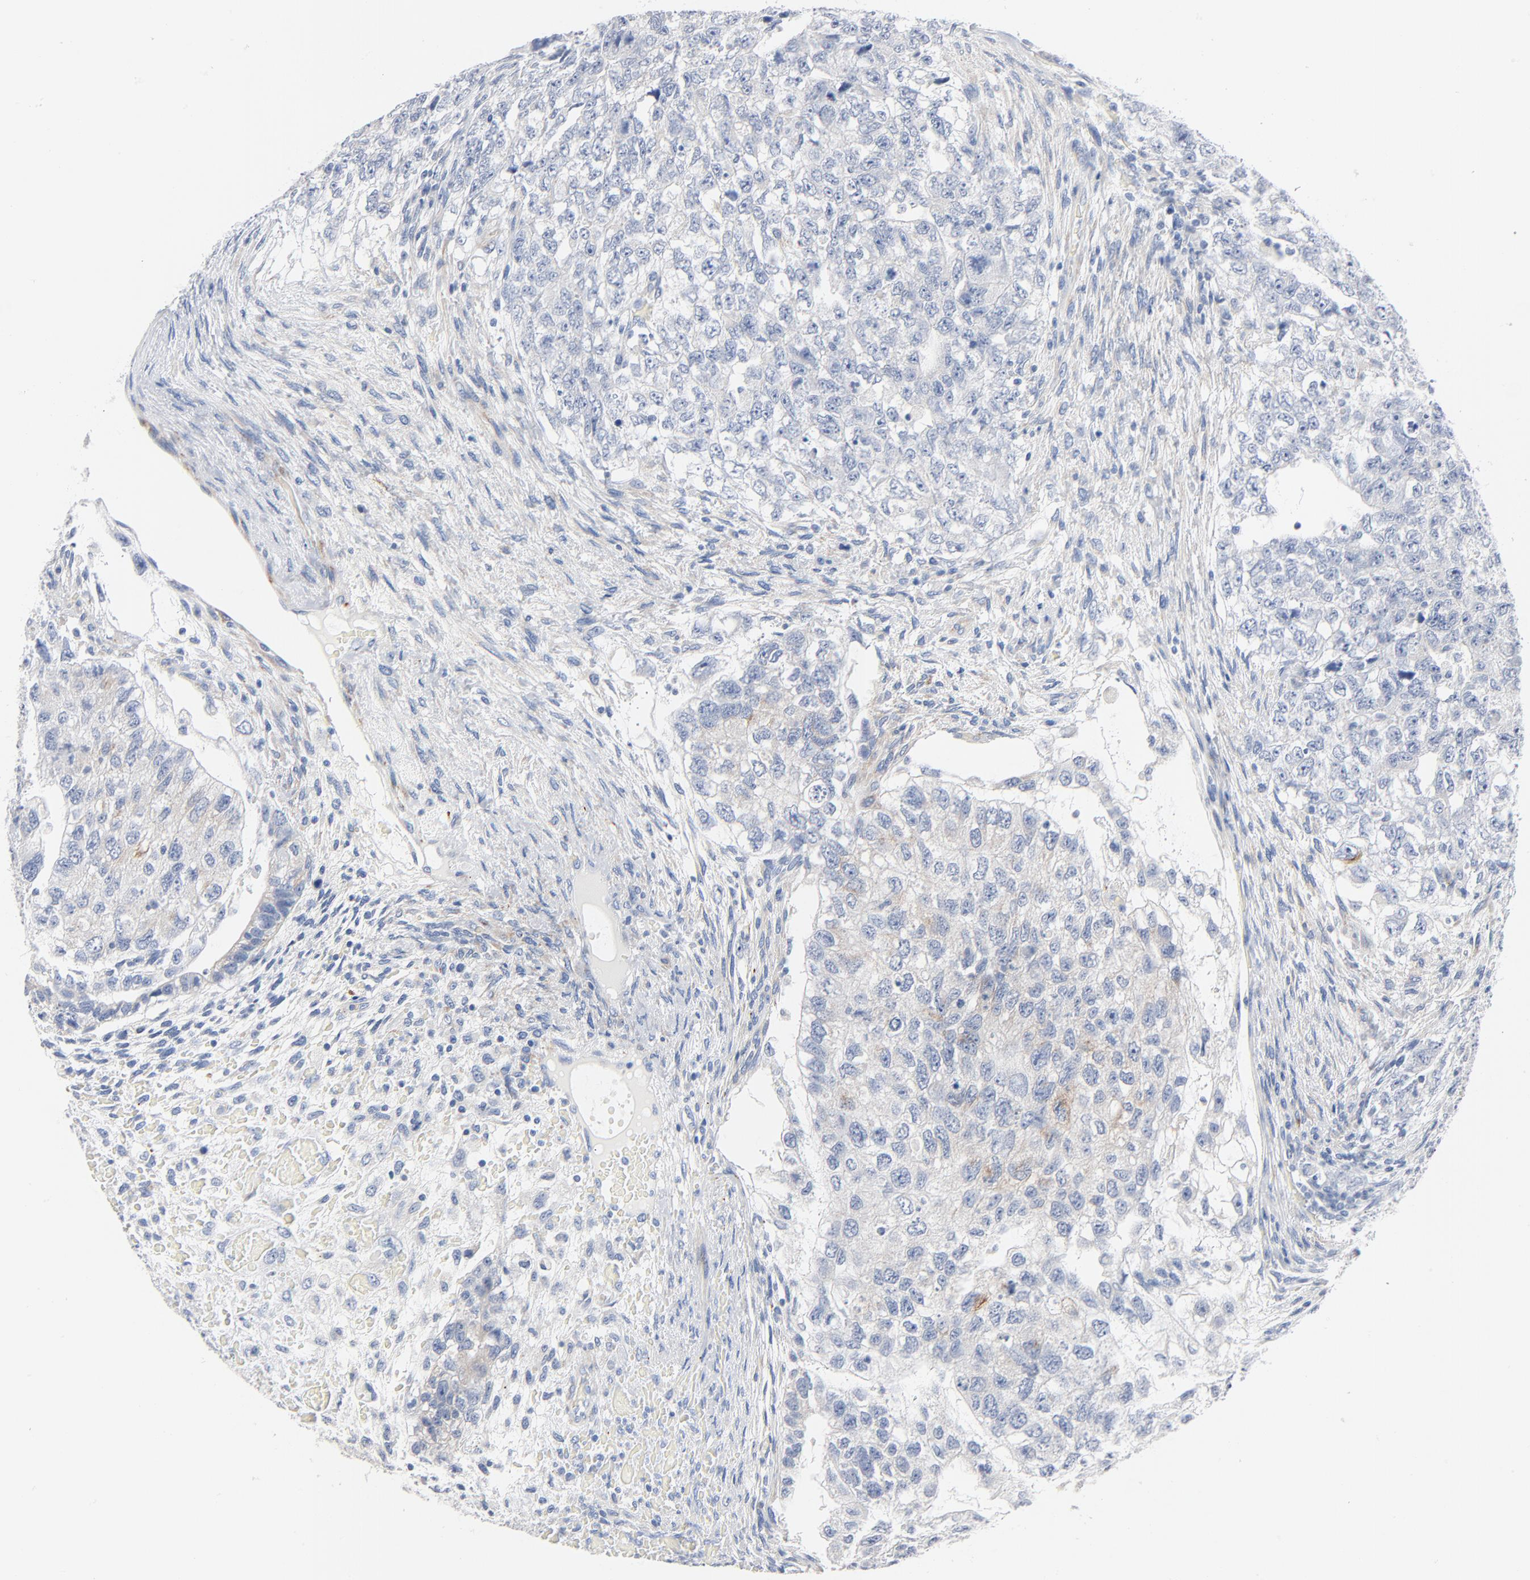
{"staining": {"intensity": "negative", "quantity": "none", "location": "none"}, "tissue": "testis cancer", "cell_type": "Tumor cells", "image_type": "cancer", "snomed": [{"axis": "morphology", "description": "Carcinoma, Embryonal, NOS"}, {"axis": "topography", "description": "Testis"}], "caption": "Immunohistochemical staining of testis cancer (embryonal carcinoma) demonstrates no significant positivity in tumor cells. (Stains: DAB immunohistochemistry with hematoxylin counter stain, Microscopy: brightfield microscopy at high magnification).", "gene": "IFT43", "patient": {"sex": "male", "age": 36}}